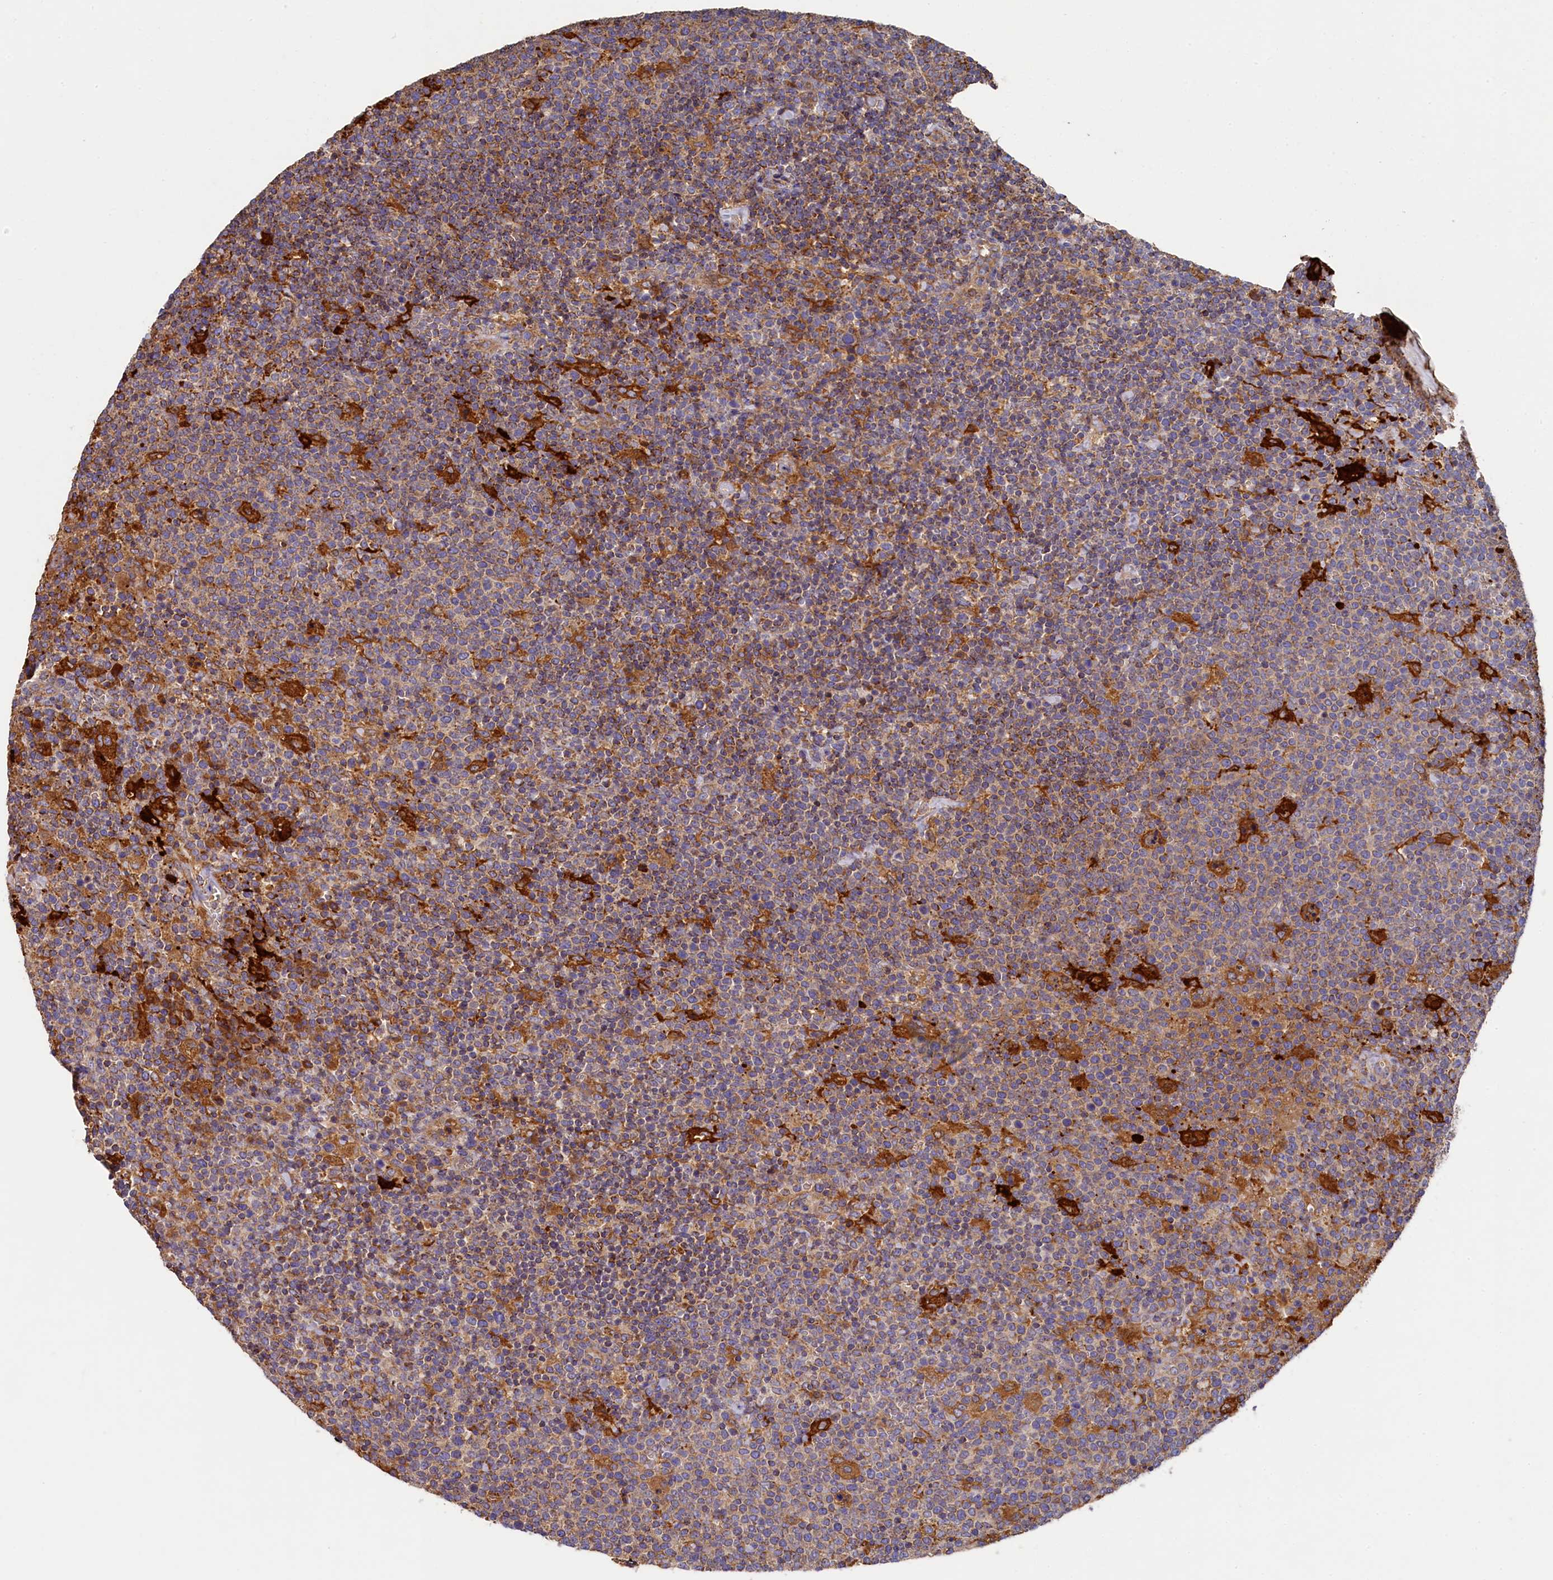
{"staining": {"intensity": "moderate", "quantity": "<25%", "location": "cytoplasmic/membranous"}, "tissue": "lymphoma", "cell_type": "Tumor cells", "image_type": "cancer", "snomed": [{"axis": "morphology", "description": "Malignant lymphoma, non-Hodgkin's type, High grade"}, {"axis": "topography", "description": "Lymph node"}], "caption": "Immunohistochemistry photomicrograph of neoplastic tissue: high-grade malignant lymphoma, non-Hodgkin's type stained using IHC demonstrates low levels of moderate protein expression localized specifically in the cytoplasmic/membranous of tumor cells, appearing as a cytoplasmic/membranous brown color.", "gene": "SEC31B", "patient": {"sex": "male", "age": 61}}